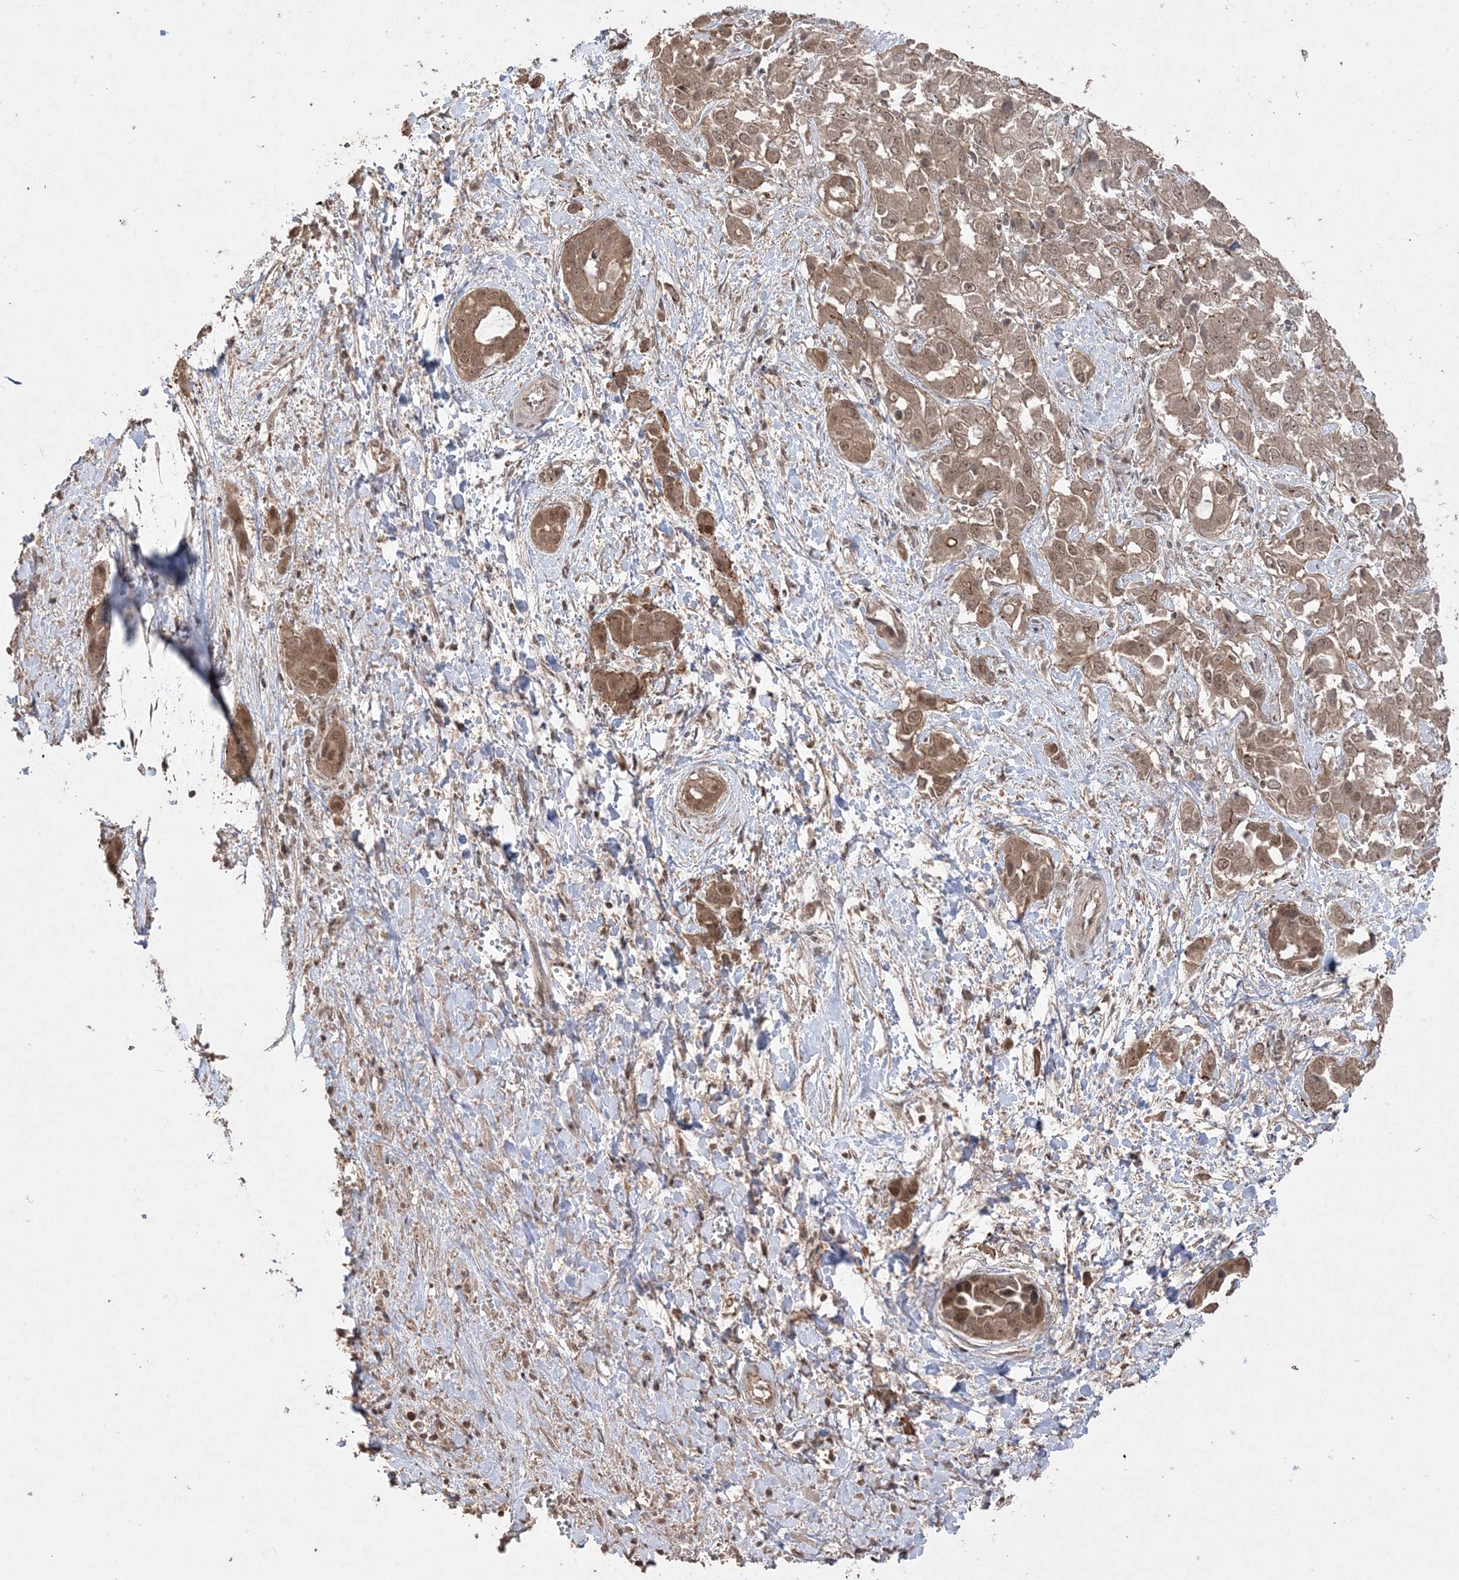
{"staining": {"intensity": "moderate", "quantity": ">75%", "location": "cytoplasmic/membranous,nuclear"}, "tissue": "liver cancer", "cell_type": "Tumor cells", "image_type": "cancer", "snomed": [{"axis": "morphology", "description": "Cholangiocarcinoma"}, {"axis": "topography", "description": "Liver"}], "caption": "Immunohistochemistry (IHC) histopathology image of neoplastic tissue: liver cholangiocarcinoma stained using immunohistochemistry (IHC) exhibits medium levels of moderate protein expression localized specifically in the cytoplasmic/membranous and nuclear of tumor cells, appearing as a cytoplasmic/membranous and nuclear brown color.", "gene": "EHHADH", "patient": {"sex": "female", "age": 52}}